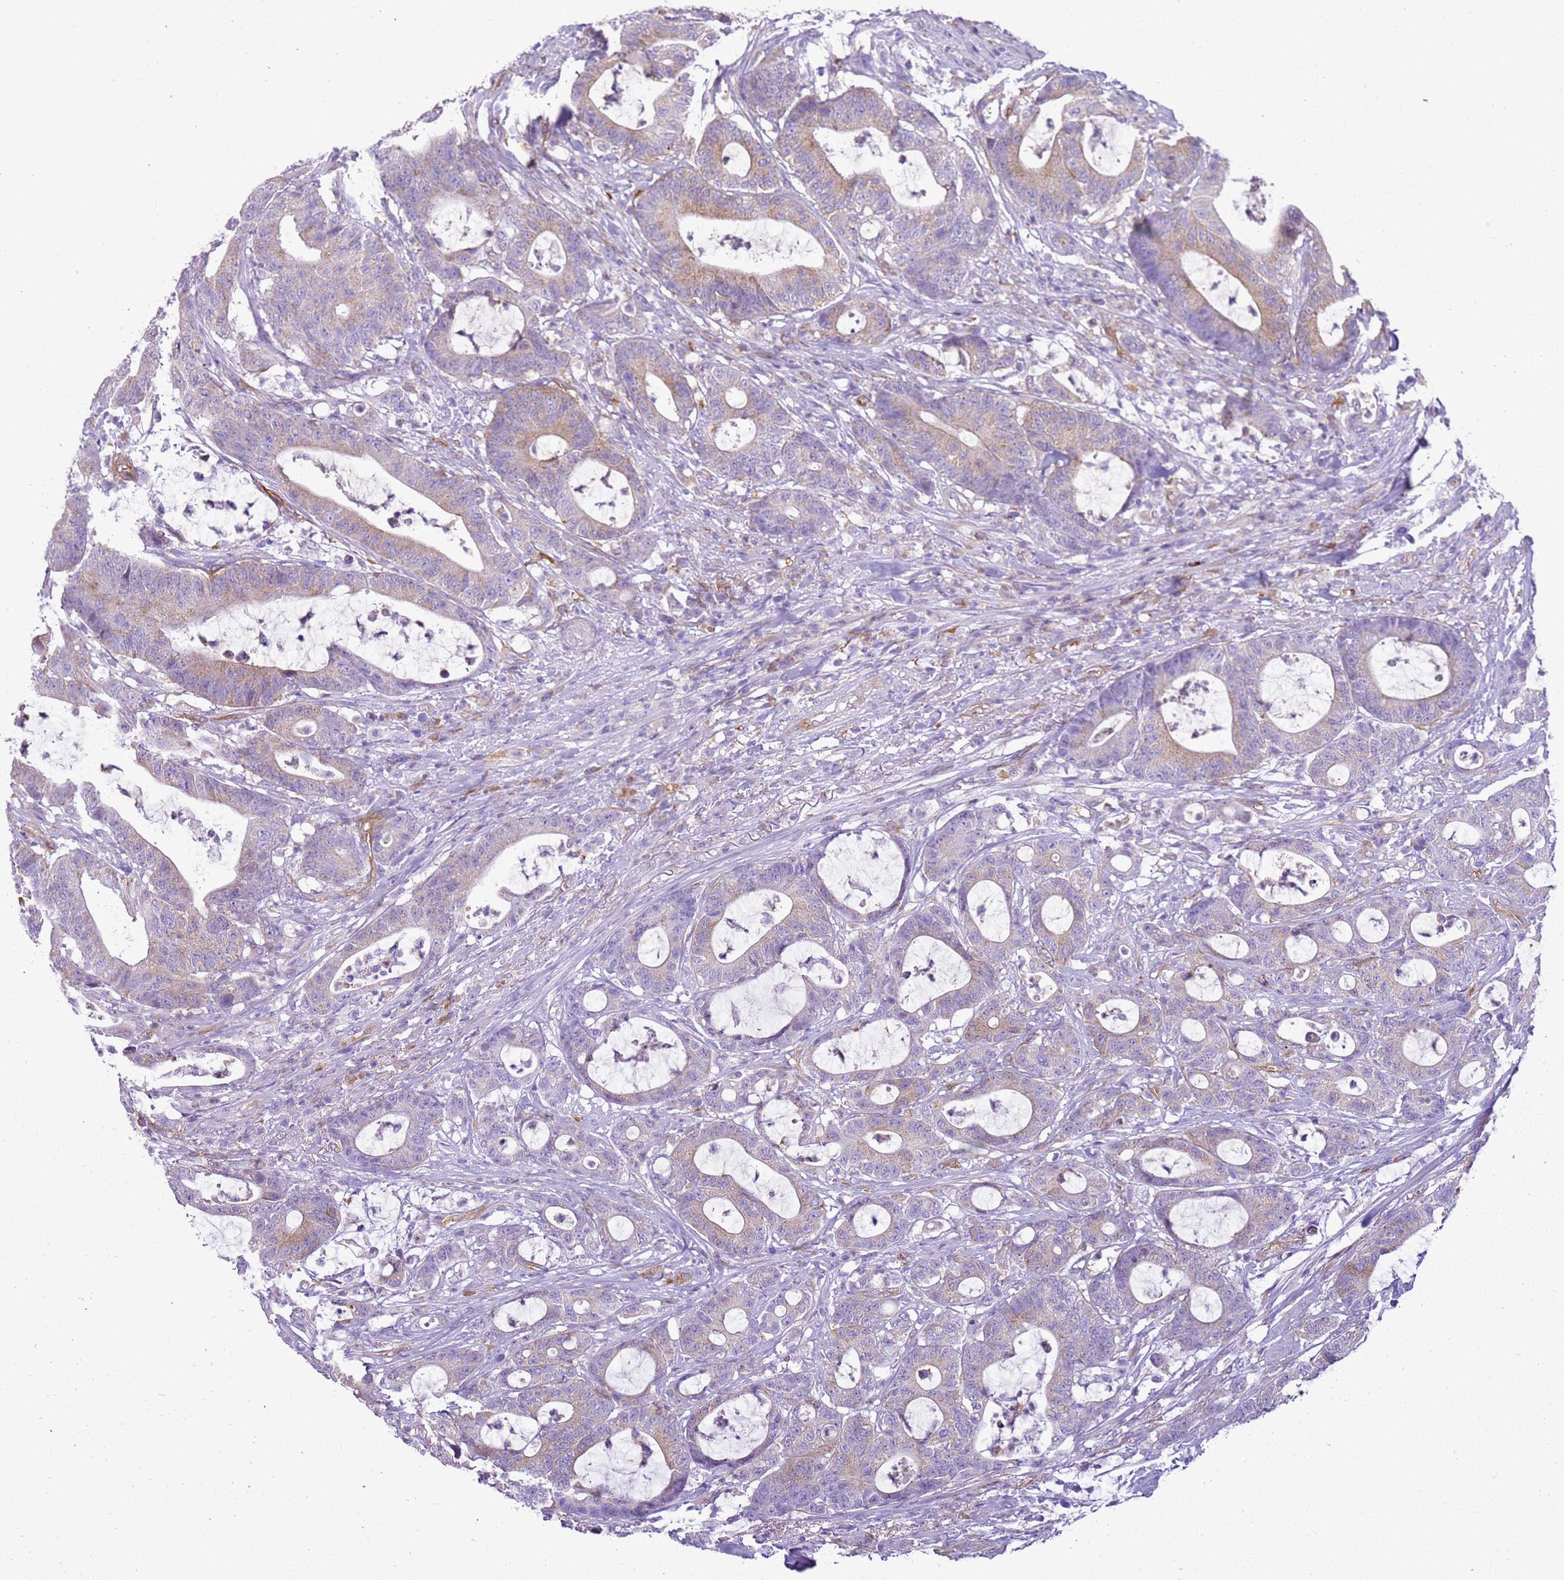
{"staining": {"intensity": "moderate", "quantity": "<25%", "location": "cytoplasmic/membranous"}, "tissue": "colorectal cancer", "cell_type": "Tumor cells", "image_type": "cancer", "snomed": [{"axis": "morphology", "description": "Adenocarcinoma, NOS"}, {"axis": "topography", "description": "Colon"}], "caption": "Immunohistochemistry (IHC) micrograph of human colorectal cancer stained for a protein (brown), which displays low levels of moderate cytoplasmic/membranous expression in approximately <25% of tumor cells.", "gene": "SNX21", "patient": {"sex": "female", "age": 84}}